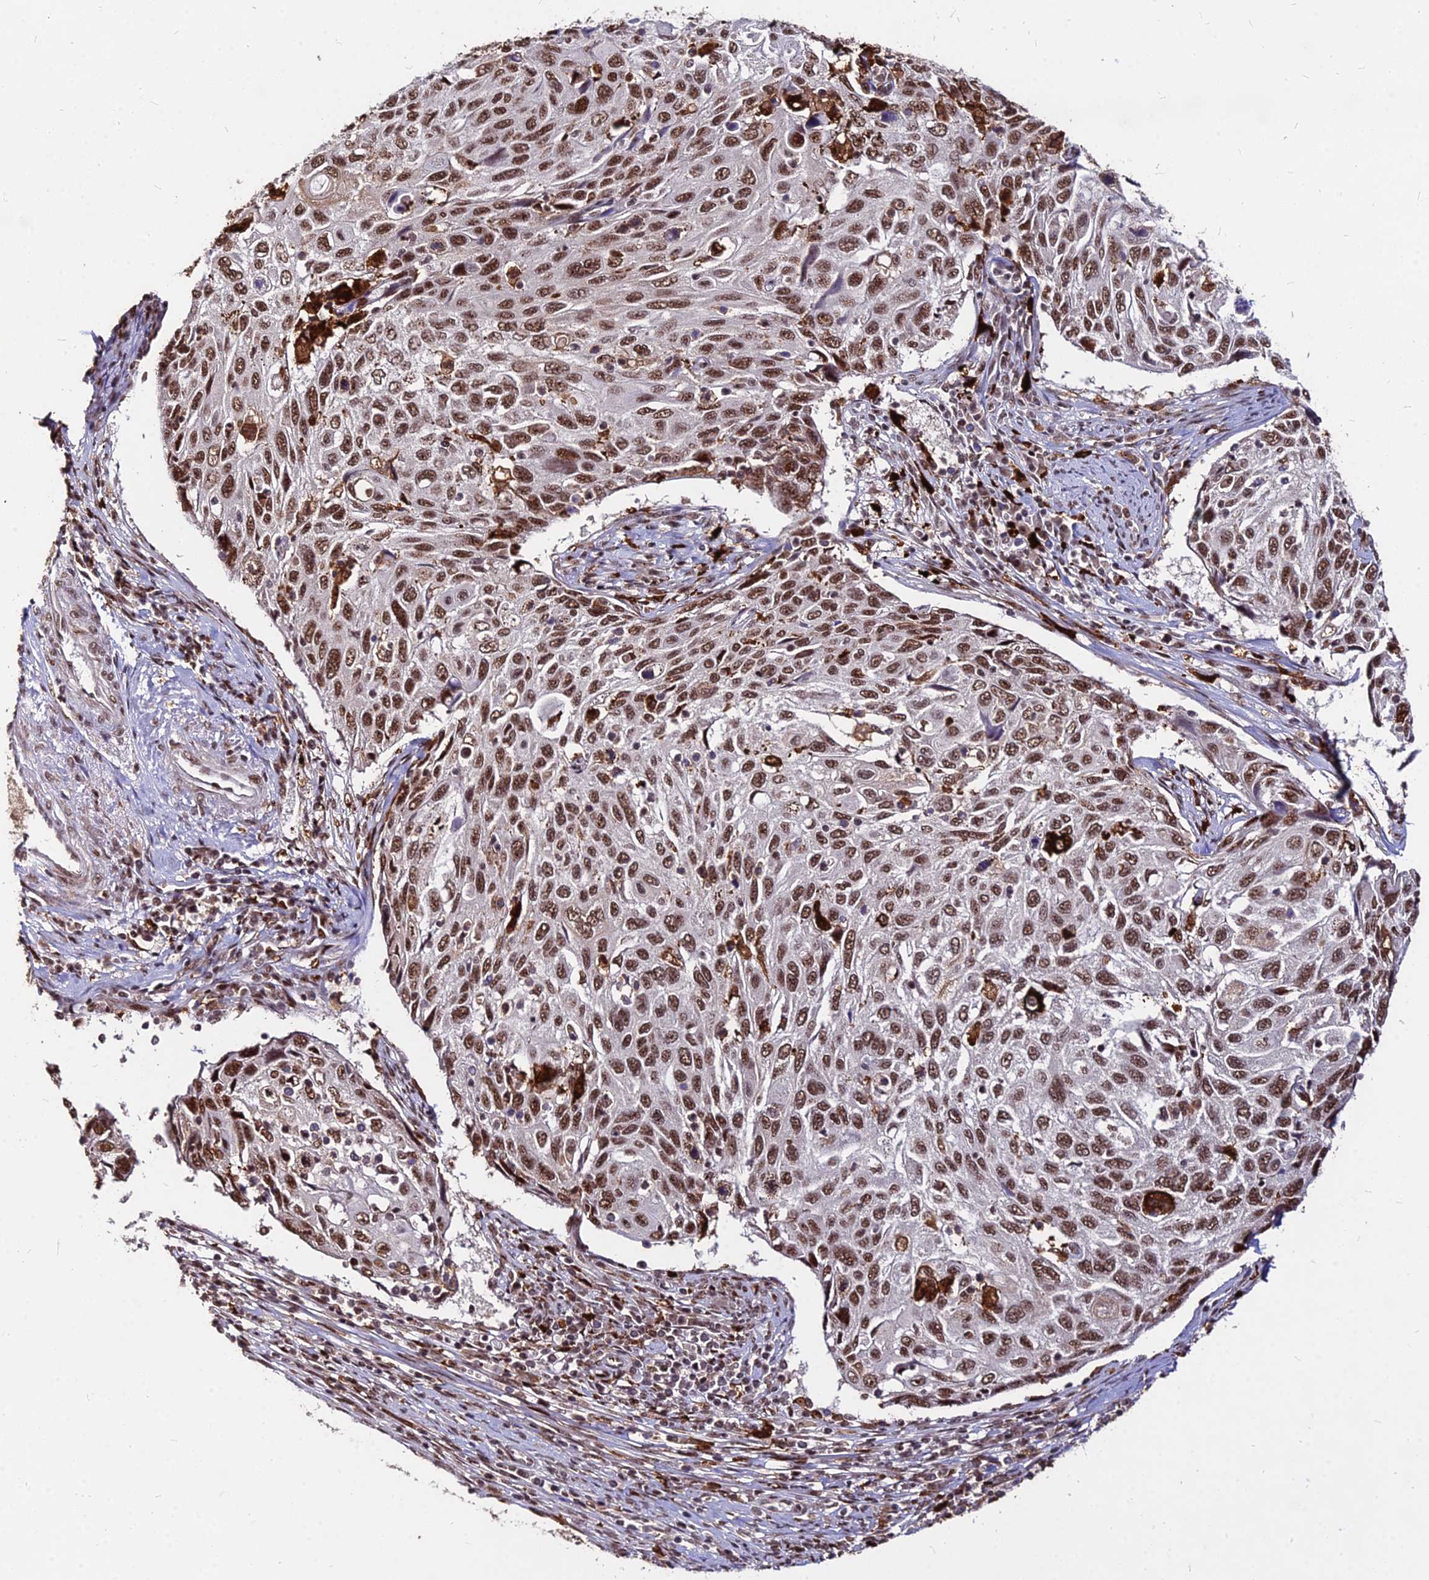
{"staining": {"intensity": "strong", "quantity": ">75%", "location": "nuclear"}, "tissue": "cervical cancer", "cell_type": "Tumor cells", "image_type": "cancer", "snomed": [{"axis": "morphology", "description": "Squamous cell carcinoma, NOS"}, {"axis": "topography", "description": "Cervix"}], "caption": "The histopathology image displays immunohistochemical staining of squamous cell carcinoma (cervical). There is strong nuclear positivity is seen in approximately >75% of tumor cells.", "gene": "ZBED4", "patient": {"sex": "female", "age": 70}}